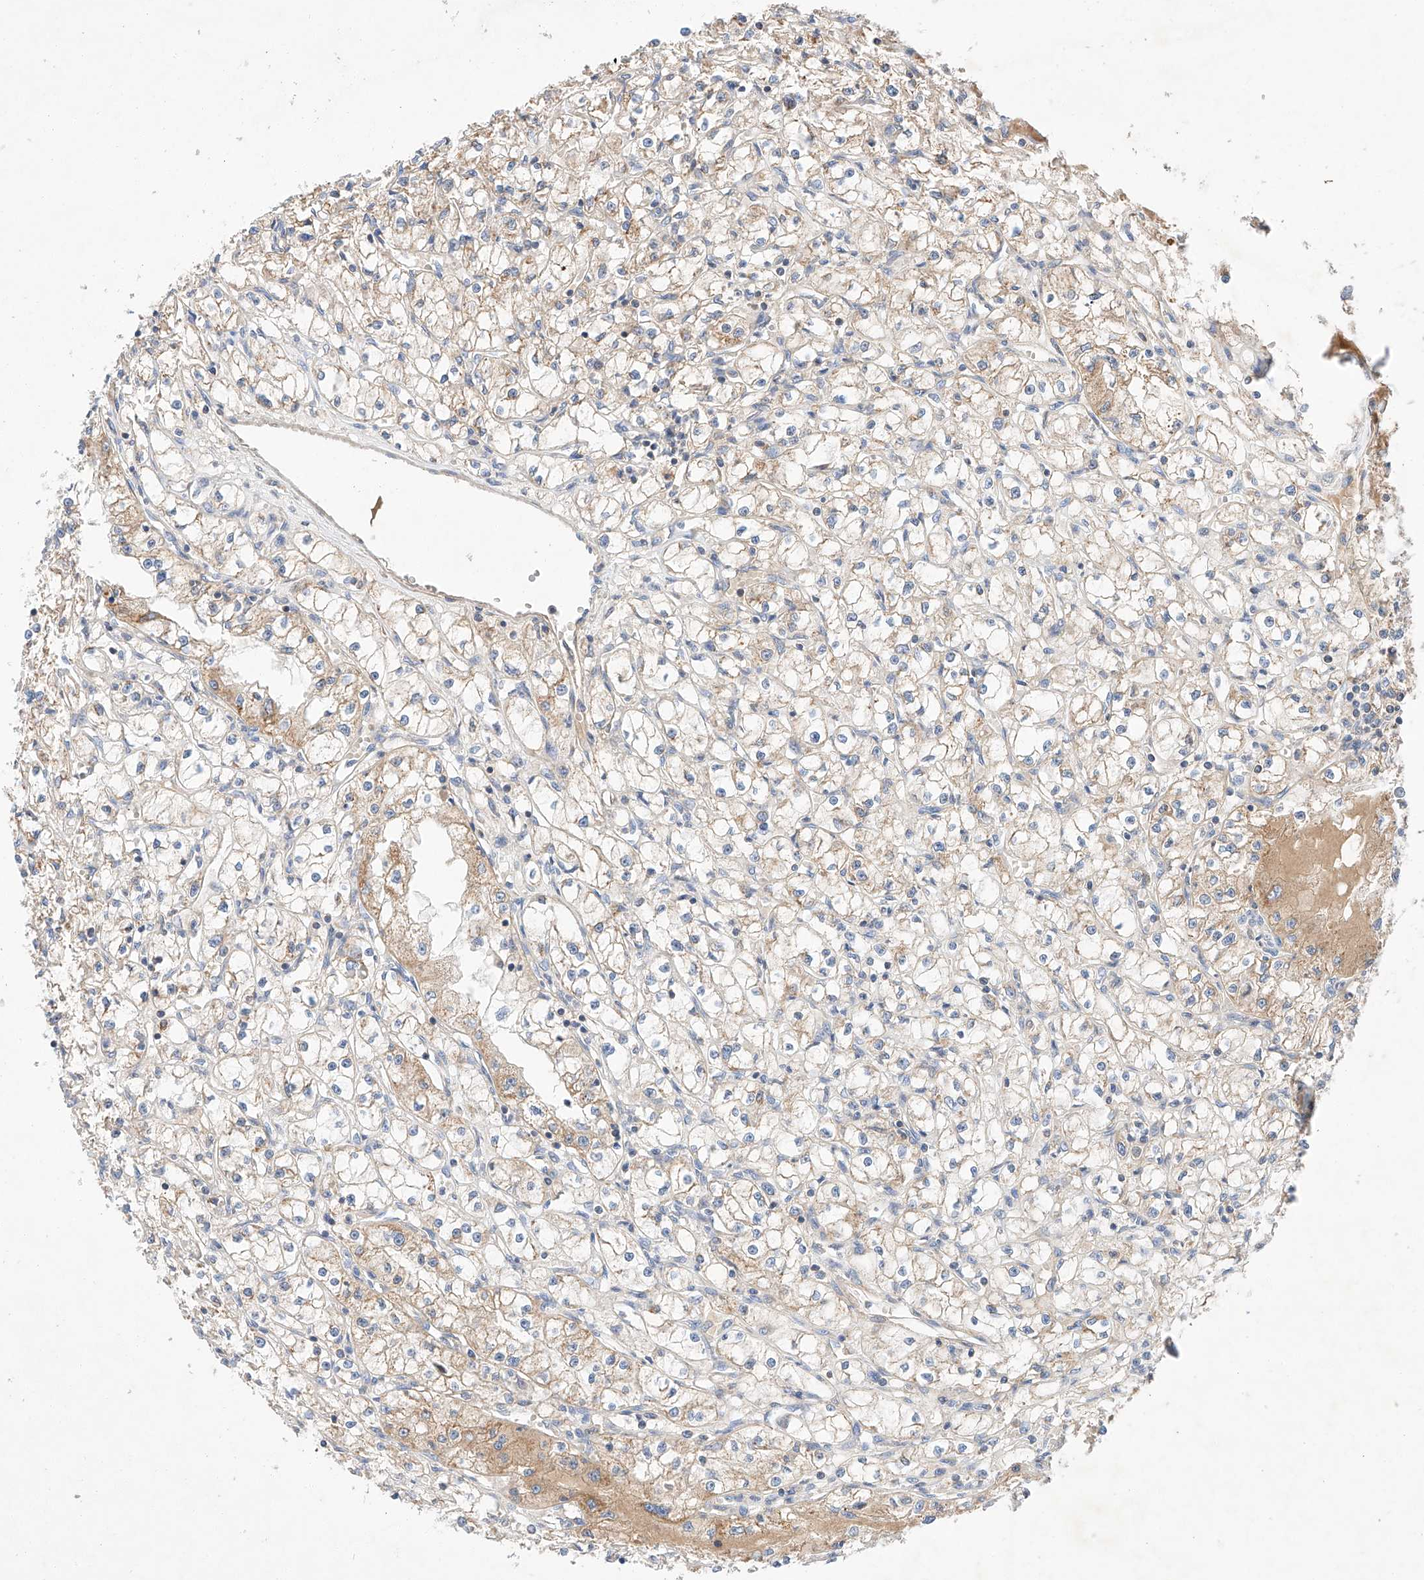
{"staining": {"intensity": "weak", "quantity": "25%-75%", "location": "cytoplasmic/membranous"}, "tissue": "renal cancer", "cell_type": "Tumor cells", "image_type": "cancer", "snomed": [{"axis": "morphology", "description": "Adenocarcinoma, NOS"}, {"axis": "topography", "description": "Kidney"}], "caption": "This photomicrograph exhibits immunohistochemistry staining of renal adenocarcinoma, with low weak cytoplasmic/membranous staining in about 25%-75% of tumor cells.", "gene": "C6orf118", "patient": {"sex": "male", "age": 56}}